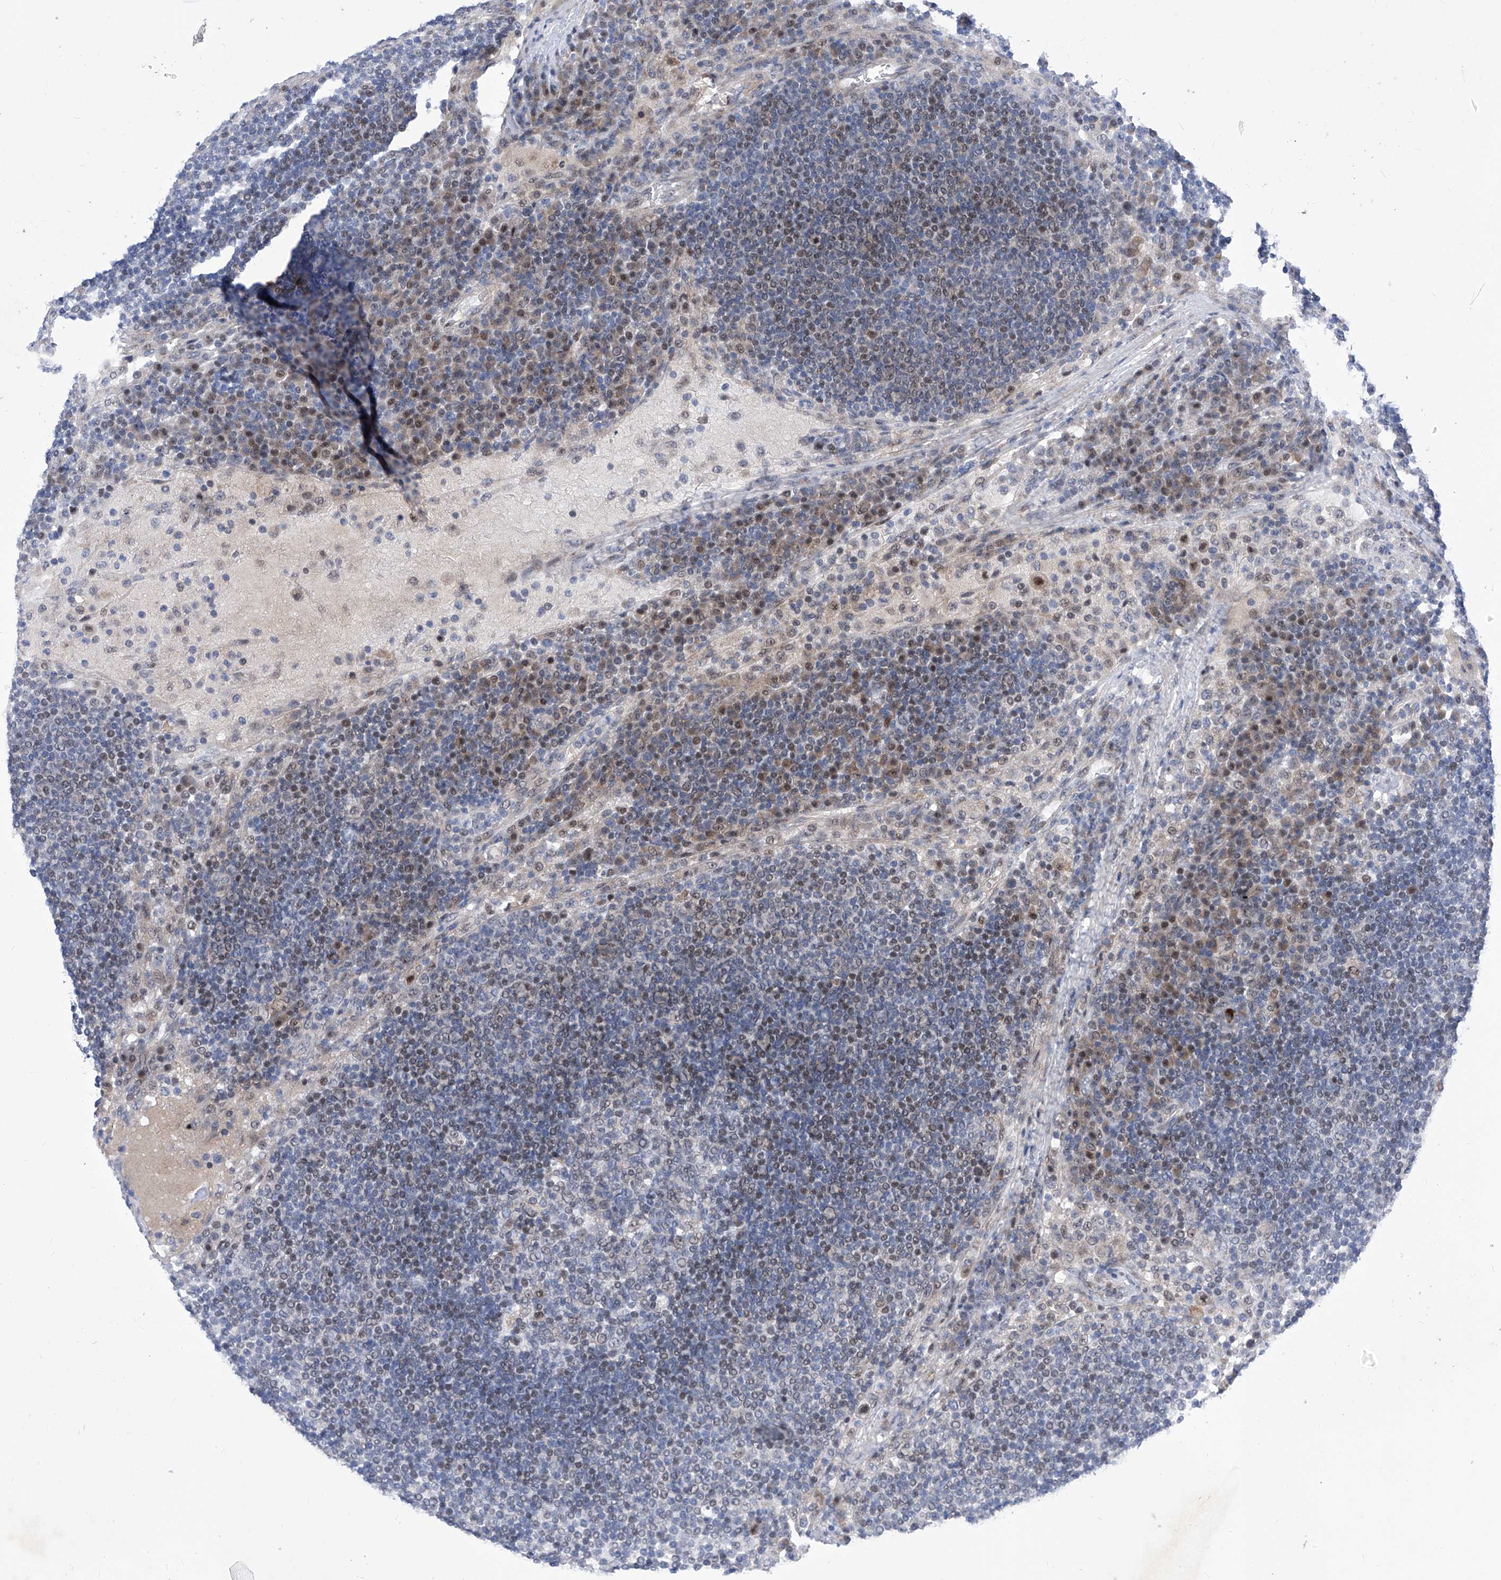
{"staining": {"intensity": "negative", "quantity": "none", "location": "none"}, "tissue": "lymph node", "cell_type": "Germinal center cells", "image_type": "normal", "snomed": [{"axis": "morphology", "description": "Normal tissue, NOS"}, {"axis": "topography", "description": "Lymph node"}], "caption": "Immunohistochemistry photomicrograph of benign lymph node: human lymph node stained with DAB (3,3'-diaminobenzidine) exhibits no significant protein positivity in germinal center cells. (Immunohistochemistry, brightfield microscopy, high magnification).", "gene": "NUFIP1", "patient": {"sex": "female", "age": 53}}